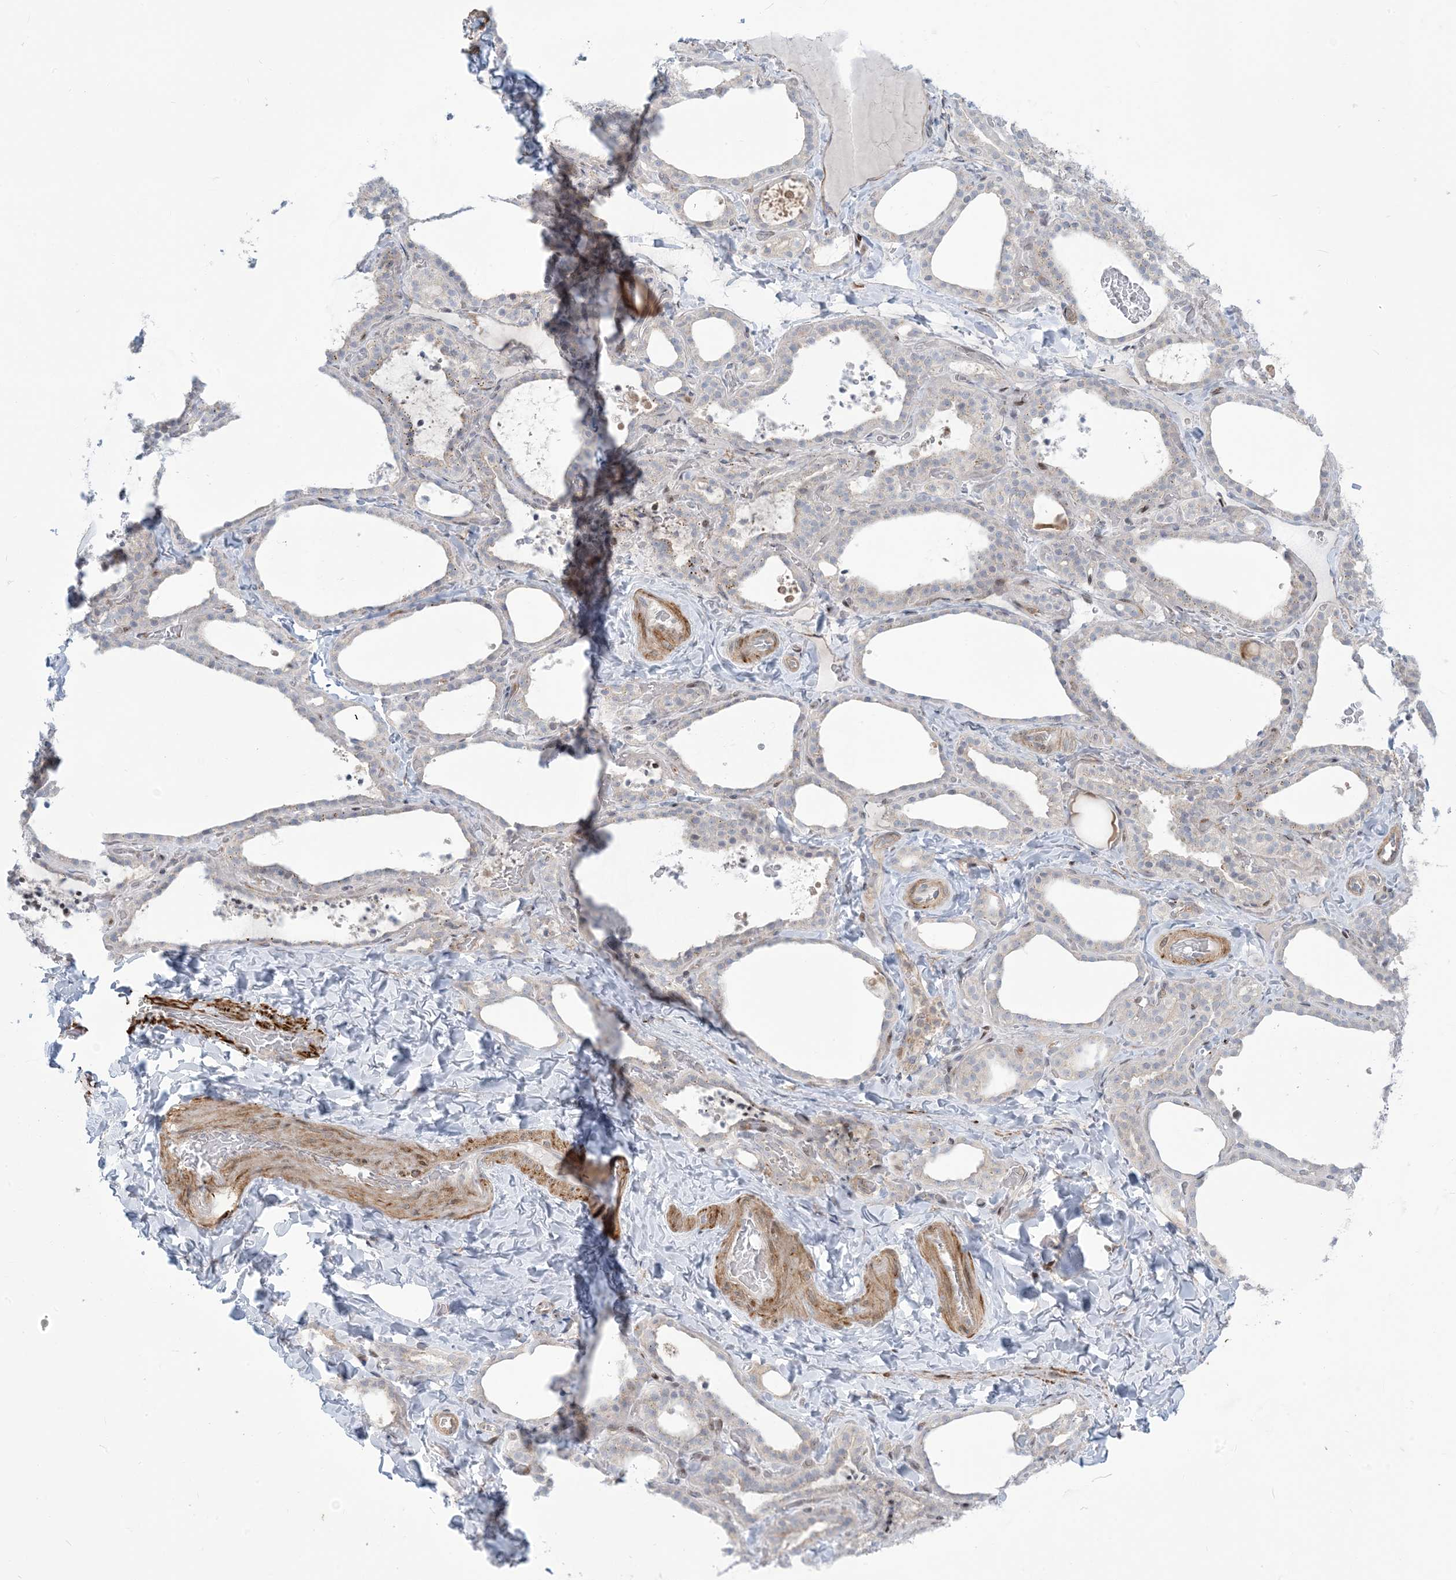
{"staining": {"intensity": "negative", "quantity": "none", "location": "none"}, "tissue": "thyroid gland", "cell_type": "Glandular cells", "image_type": "normal", "snomed": [{"axis": "morphology", "description": "Normal tissue, NOS"}, {"axis": "topography", "description": "Thyroid gland"}], "caption": "Glandular cells are negative for brown protein staining in normal thyroid gland. Nuclei are stained in blue.", "gene": "AFTPH", "patient": {"sex": "female", "age": 22}}